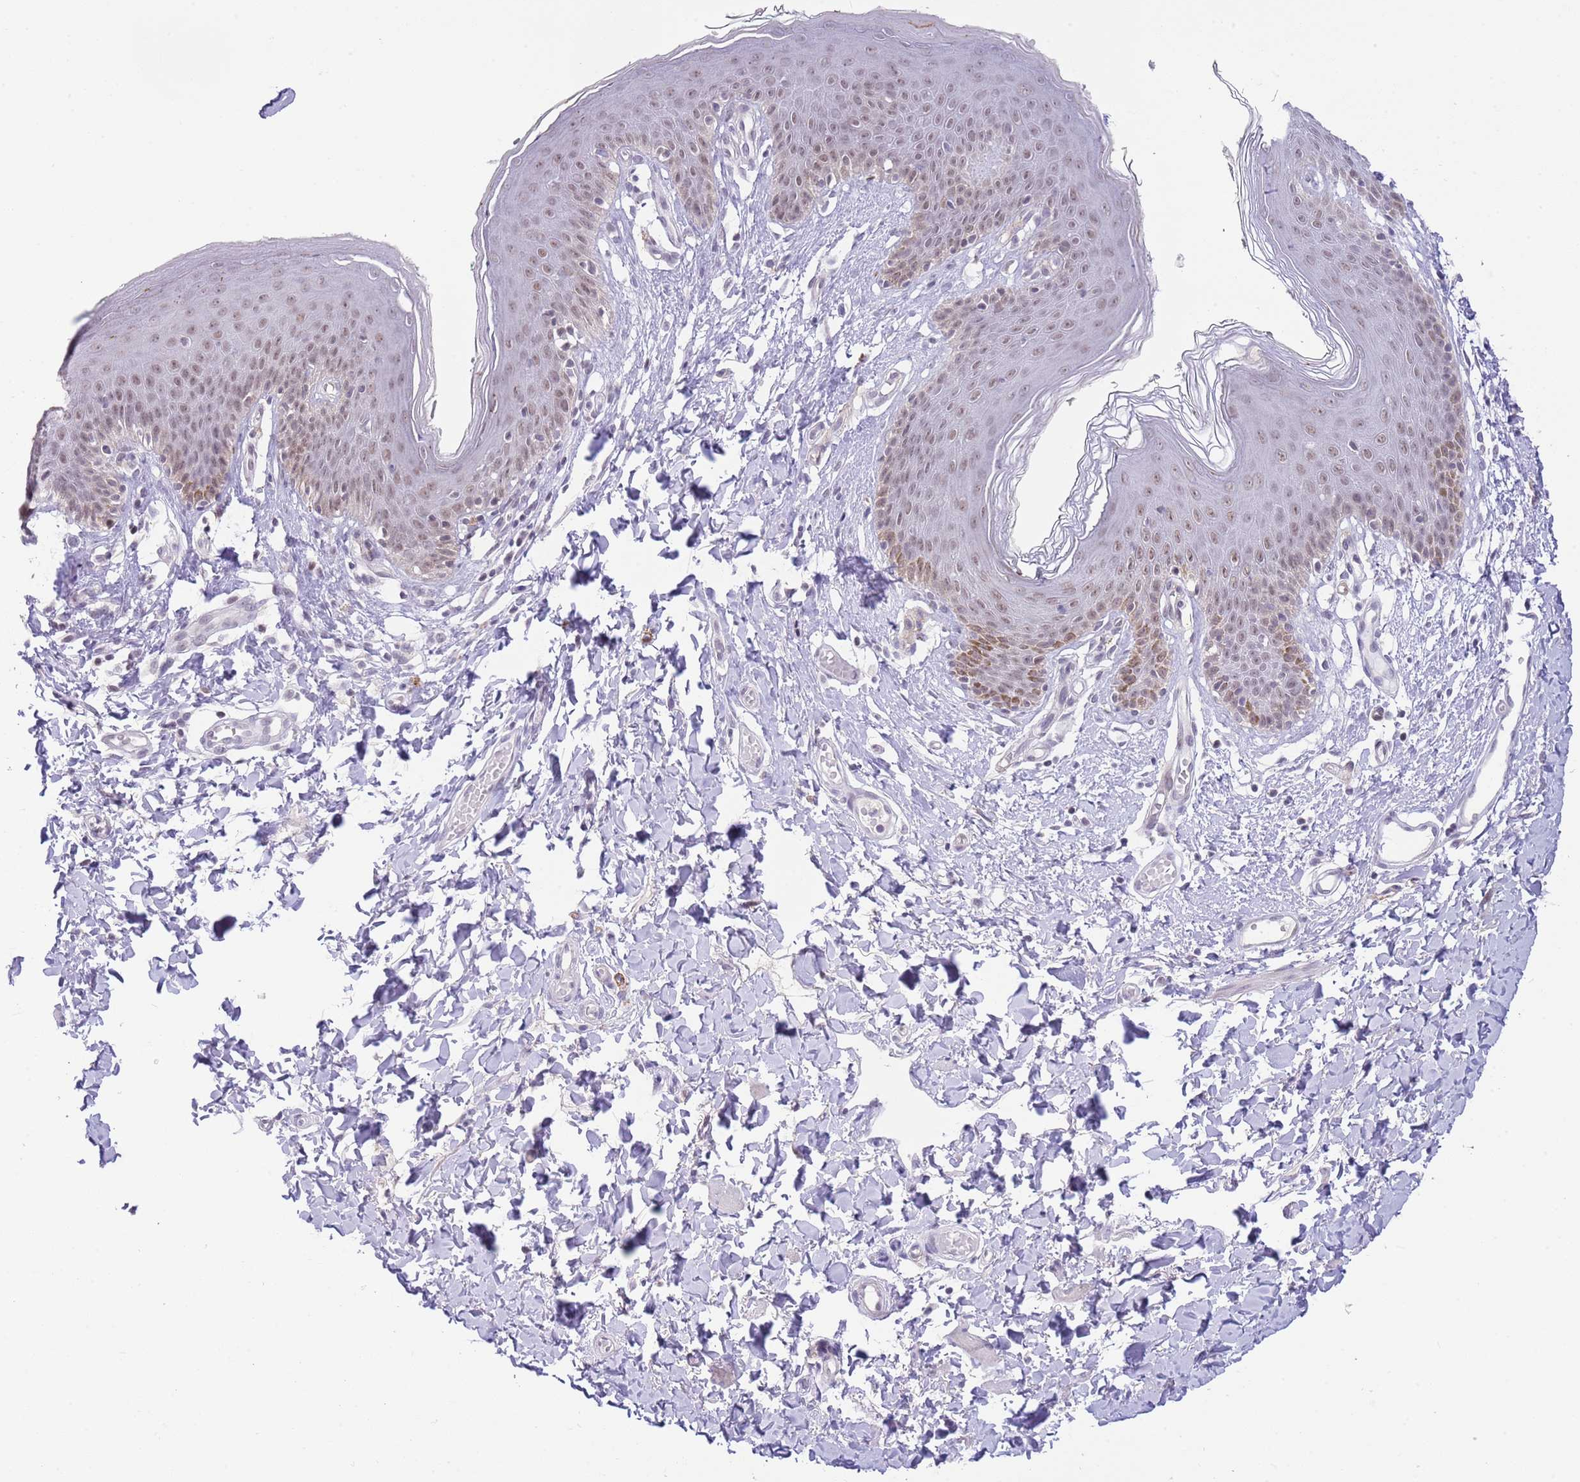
{"staining": {"intensity": "moderate", "quantity": "25%-75%", "location": "nuclear"}, "tissue": "skin", "cell_type": "Epidermal cells", "image_type": "normal", "snomed": [{"axis": "morphology", "description": "Normal tissue, NOS"}, {"axis": "topography", "description": "Vulva"}], "caption": "A medium amount of moderate nuclear positivity is seen in approximately 25%-75% of epidermal cells in benign skin. Using DAB (3,3'-diaminobenzidine) (brown) and hematoxylin (blue) stains, captured at high magnification using brightfield microscopy.", "gene": "RFX1", "patient": {"sex": "female", "age": 66}}